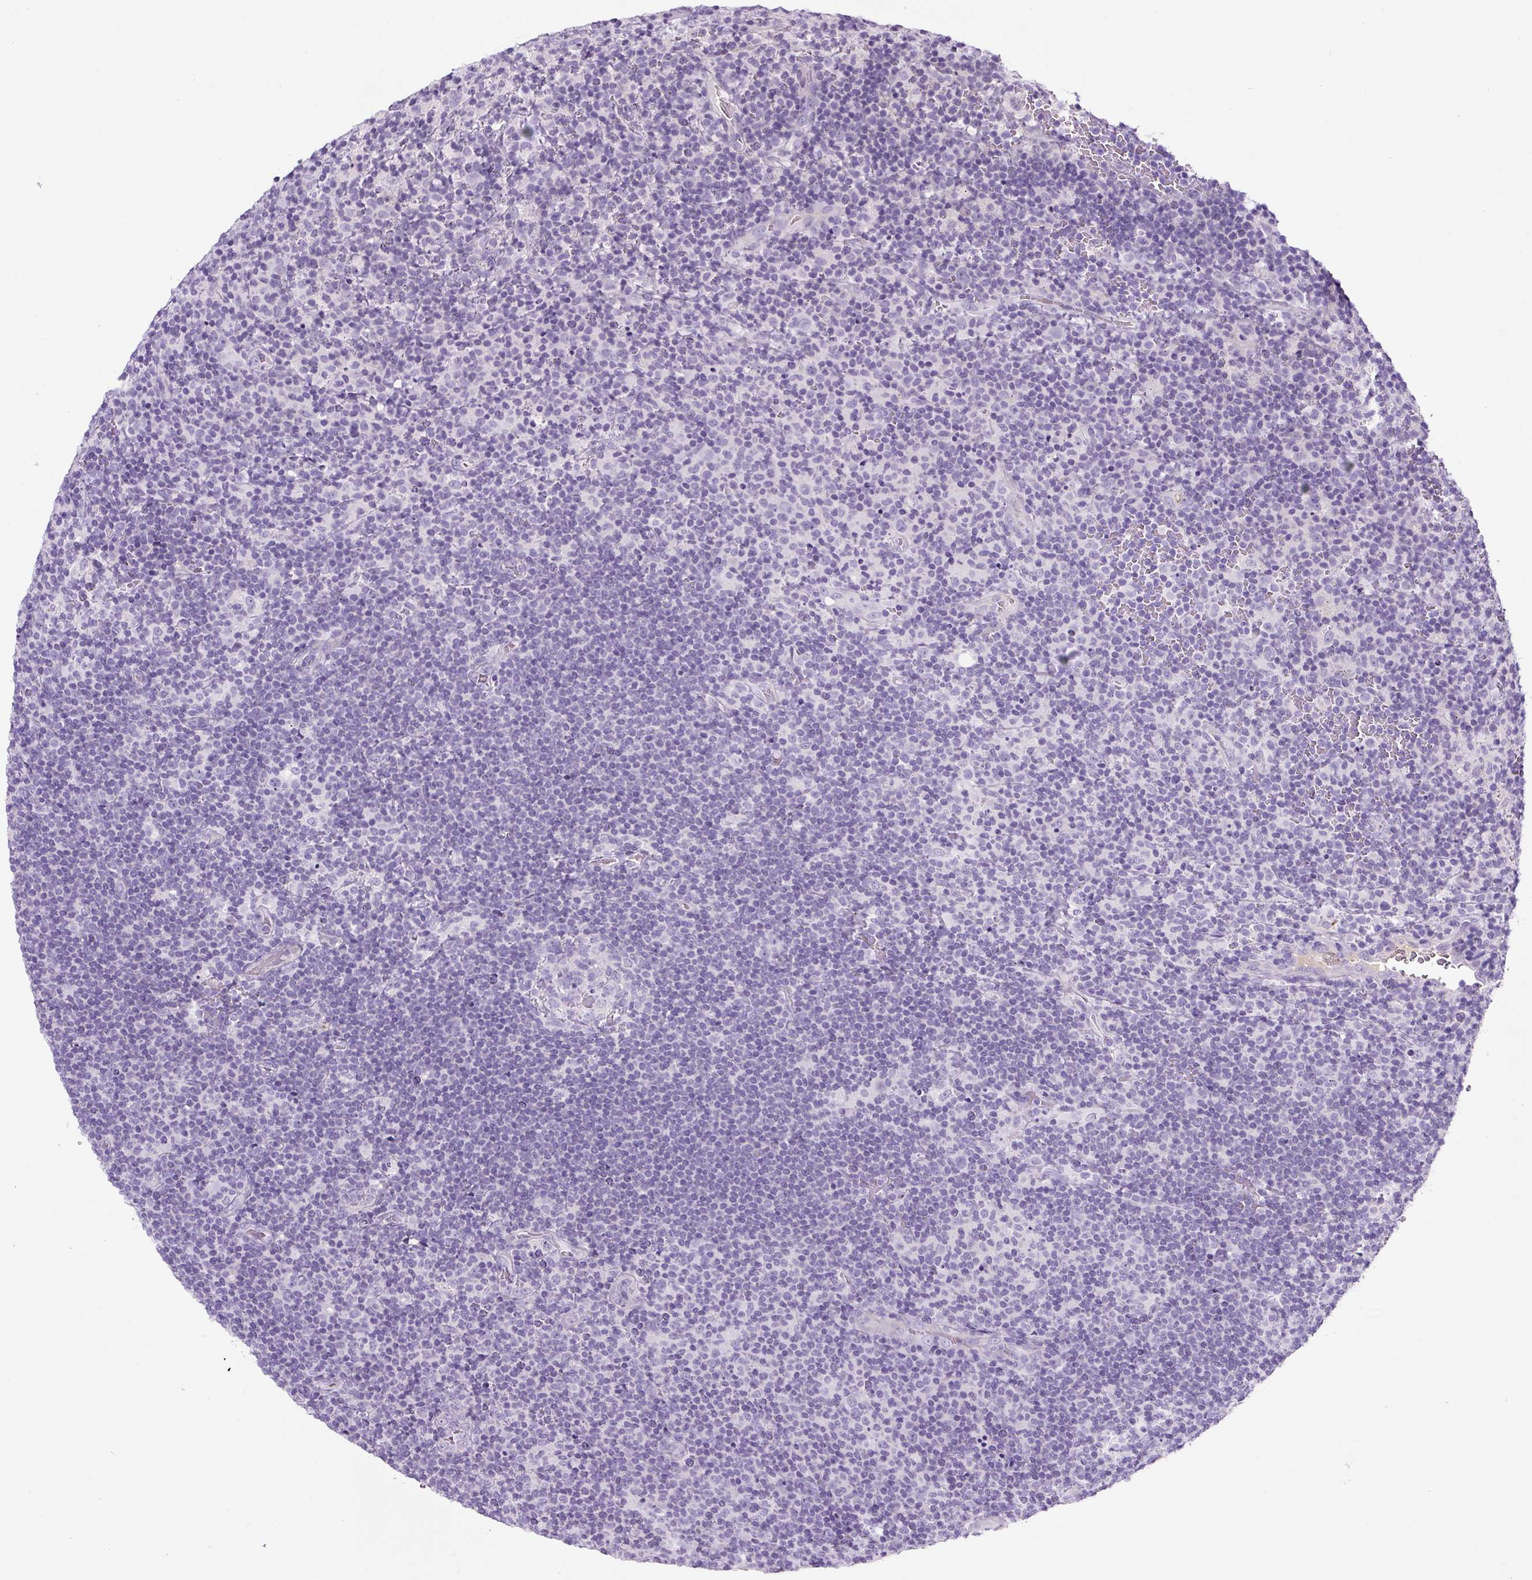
{"staining": {"intensity": "negative", "quantity": "none", "location": "none"}, "tissue": "lymphoma", "cell_type": "Tumor cells", "image_type": "cancer", "snomed": [{"axis": "morphology", "description": "Hodgkin's disease, NOS"}, {"axis": "topography", "description": "Lymph node"}], "caption": "The photomicrograph shows no significant staining in tumor cells of lymphoma.", "gene": "OR14A2", "patient": {"sex": "female", "age": 57}}